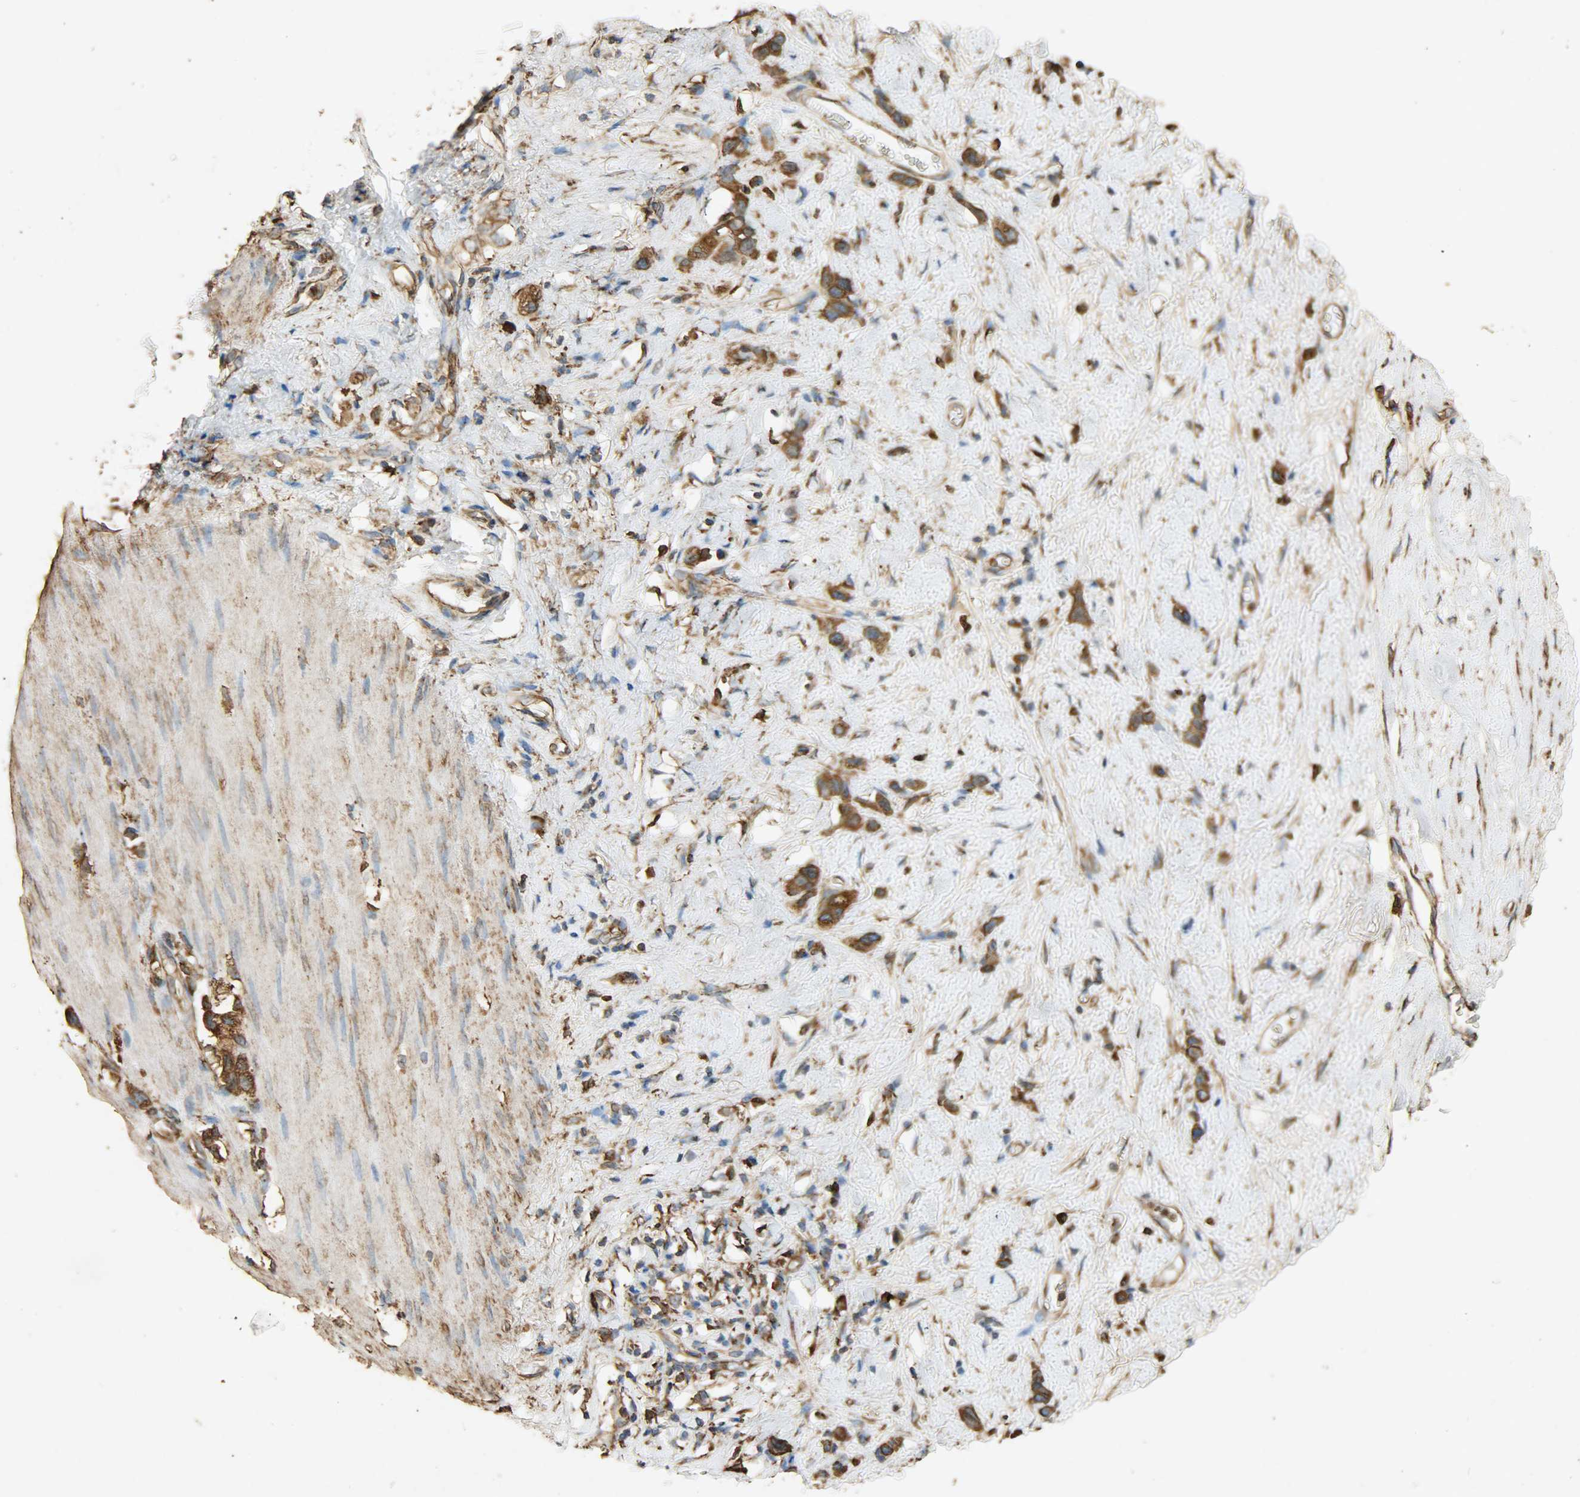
{"staining": {"intensity": "moderate", "quantity": ">75%", "location": "cytoplasmic/membranous"}, "tissue": "stomach cancer", "cell_type": "Tumor cells", "image_type": "cancer", "snomed": [{"axis": "morphology", "description": "Normal tissue, NOS"}, {"axis": "morphology", "description": "Adenocarcinoma, NOS"}, {"axis": "morphology", "description": "Adenocarcinoma, High grade"}, {"axis": "topography", "description": "Stomach, upper"}, {"axis": "topography", "description": "Stomach"}], "caption": "High-magnification brightfield microscopy of stomach cancer stained with DAB (3,3'-diaminobenzidine) (brown) and counterstained with hematoxylin (blue). tumor cells exhibit moderate cytoplasmic/membranous expression is seen in about>75% of cells. Immunohistochemistry stains the protein in brown and the nuclei are stained blue.", "gene": "HSP90B1", "patient": {"sex": "female", "age": 65}}